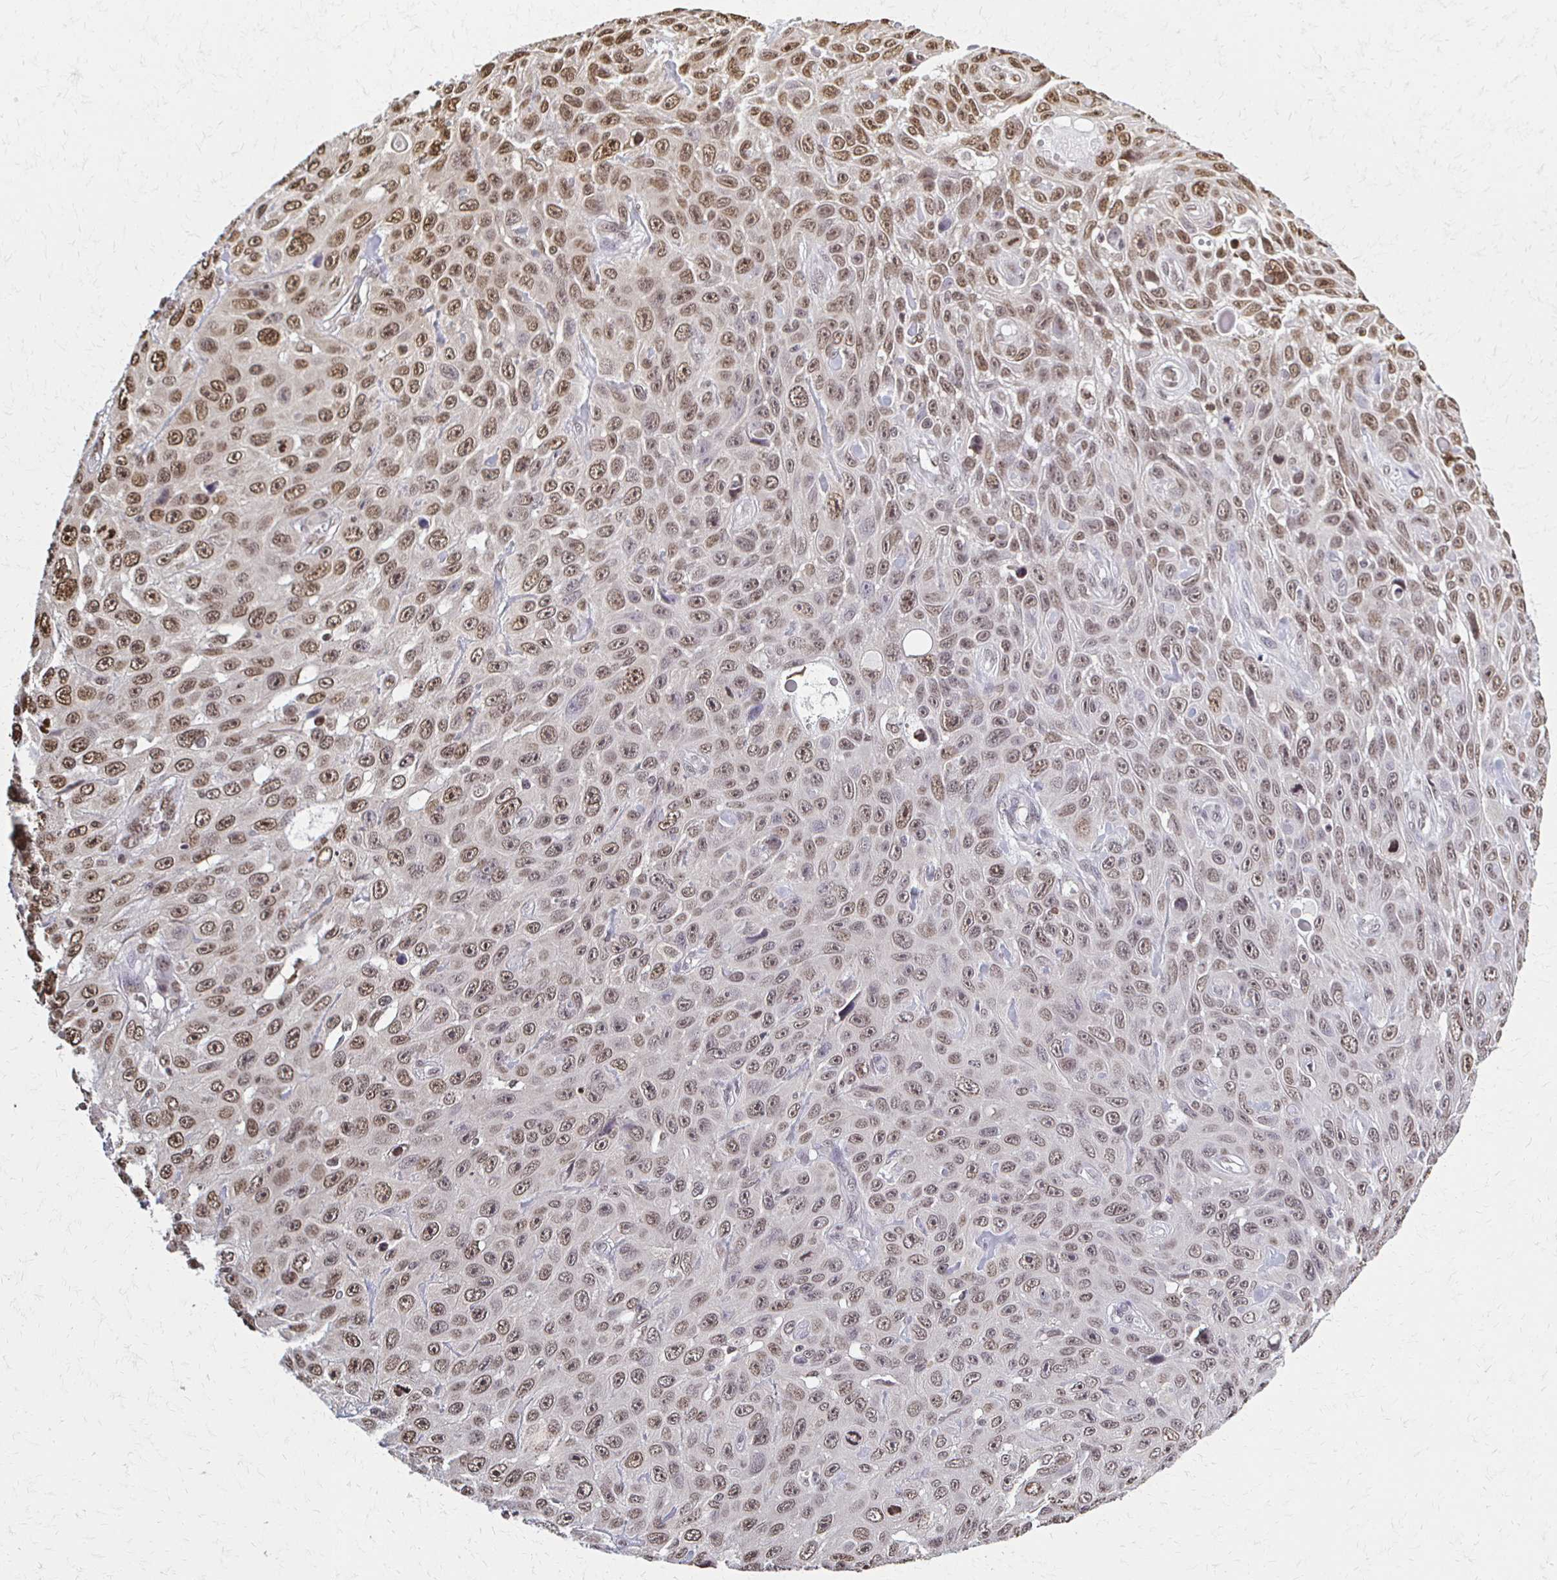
{"staining": {"intensity": "moderate", "quantity": ">75%", "location": "nuclear"}, "tissue": "skin cancer", "cell_type": "Tumor cells", "image_type": "cancer", "snomed": [{"axis": "morphology", "description": "Squamous cell carcinoma, NOS"}, {"axis": "topography", "description": "Skin"}], "caption": "High-magnification brightfield microscopy of skin squamous cell carcinoma stained with DAB (brown) and counterstained with hematoxylin (blue). tumor cells exhibit moderate nuclear expression is appreciated in about>75% of cells.", "gene": "HOXA9", "patient": {"sex": "male", "age": 82}}